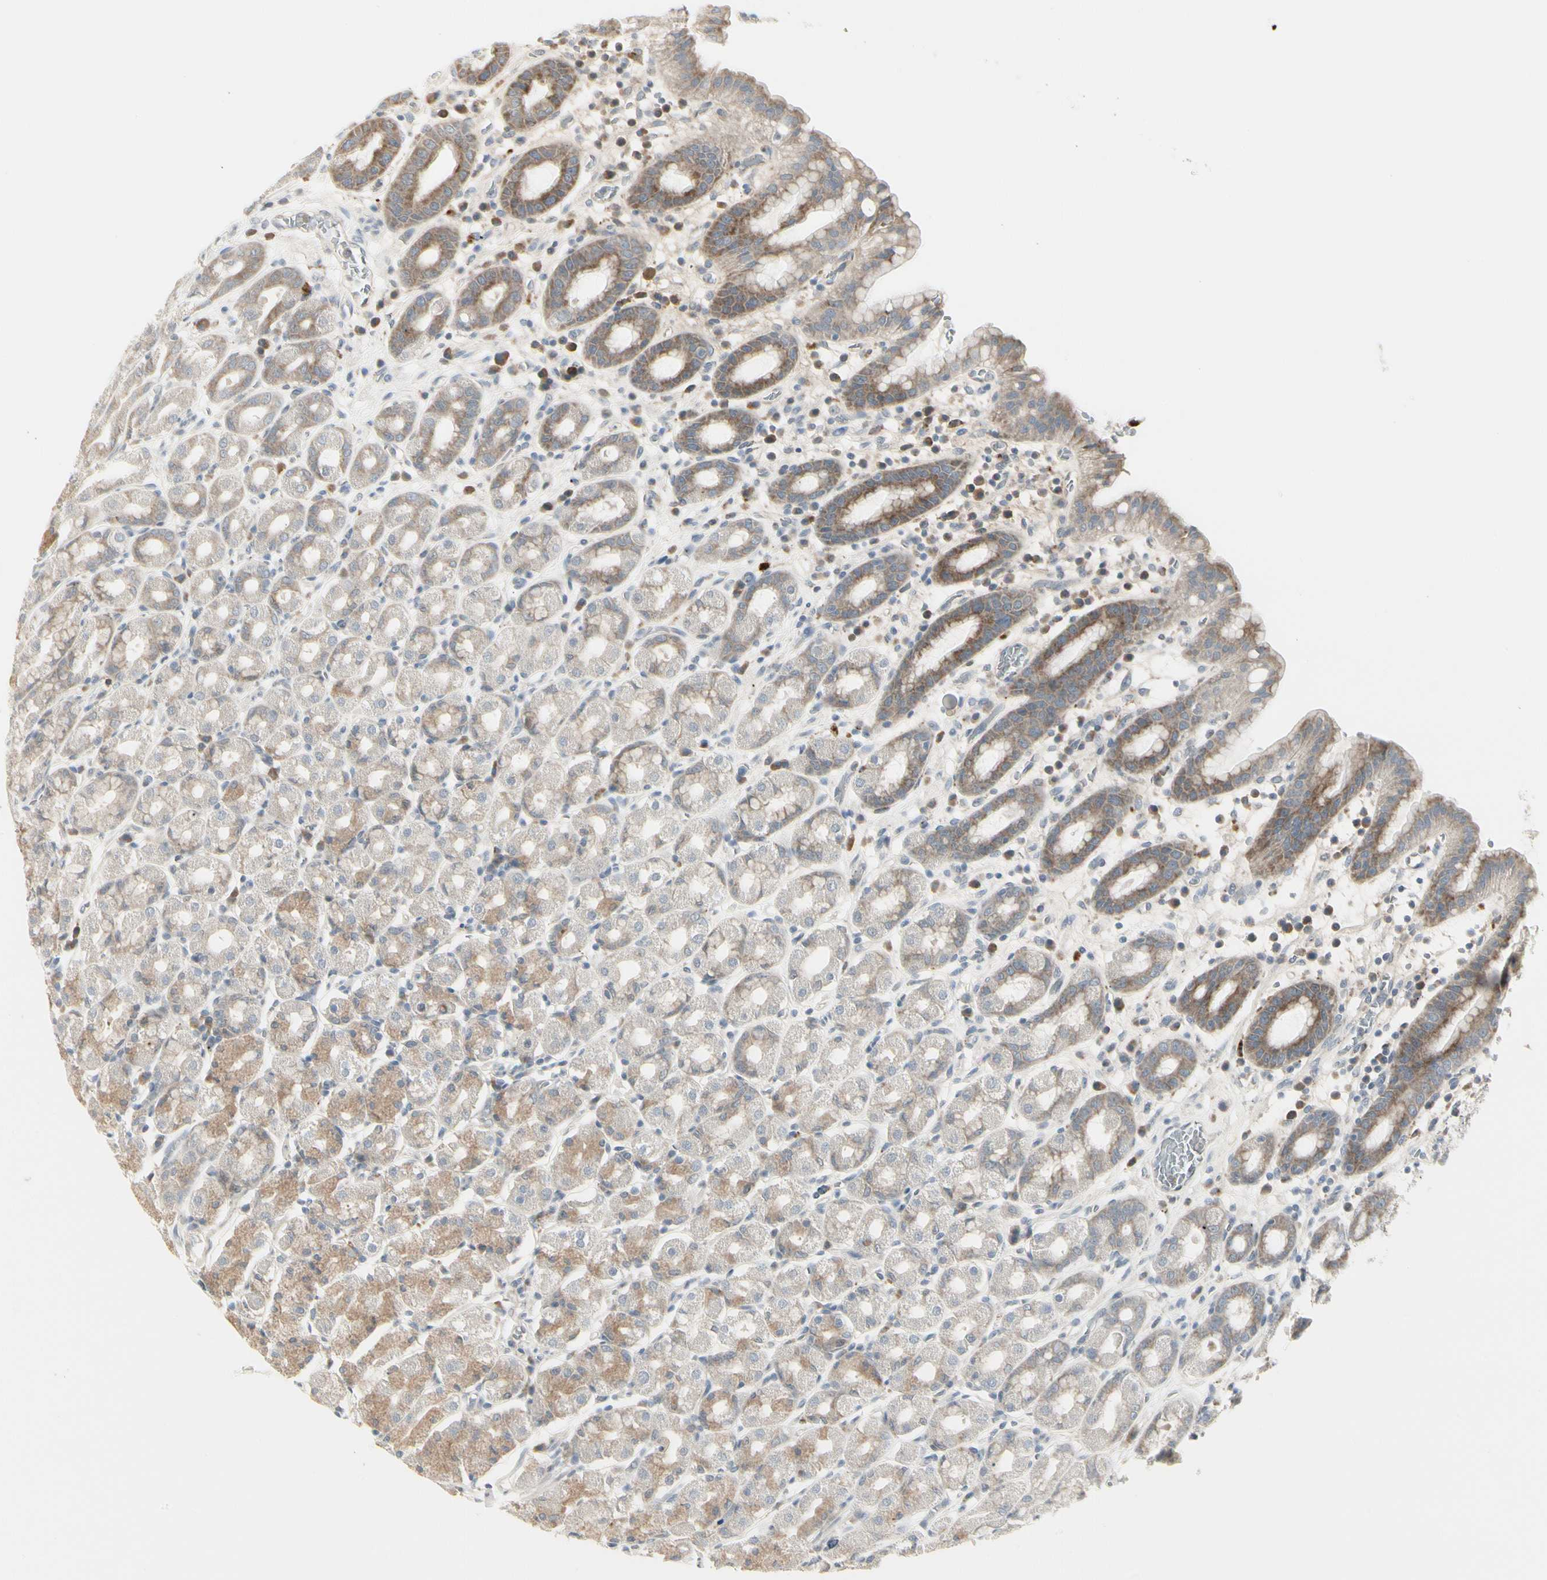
{"staining": {"intensity": "moderate", "quantity": "25%-75%", "location": "cytoplasmic/membranous"}, "tissue": "stomach", "cell_type": "Glandular cells", "image_type": "normal", "snomed": [{"axis": "morphology", "description": "Normal tissue, NOS"}, {"axis": "topography", "description": "Stomach, upper"}], "caption": "Moderate cytoplasmic/membranous protein staining is present in about 25%-75% of glandular cells in stomach.", "gene": "GRN", "patient": {"sex": "male", "age": 68}}